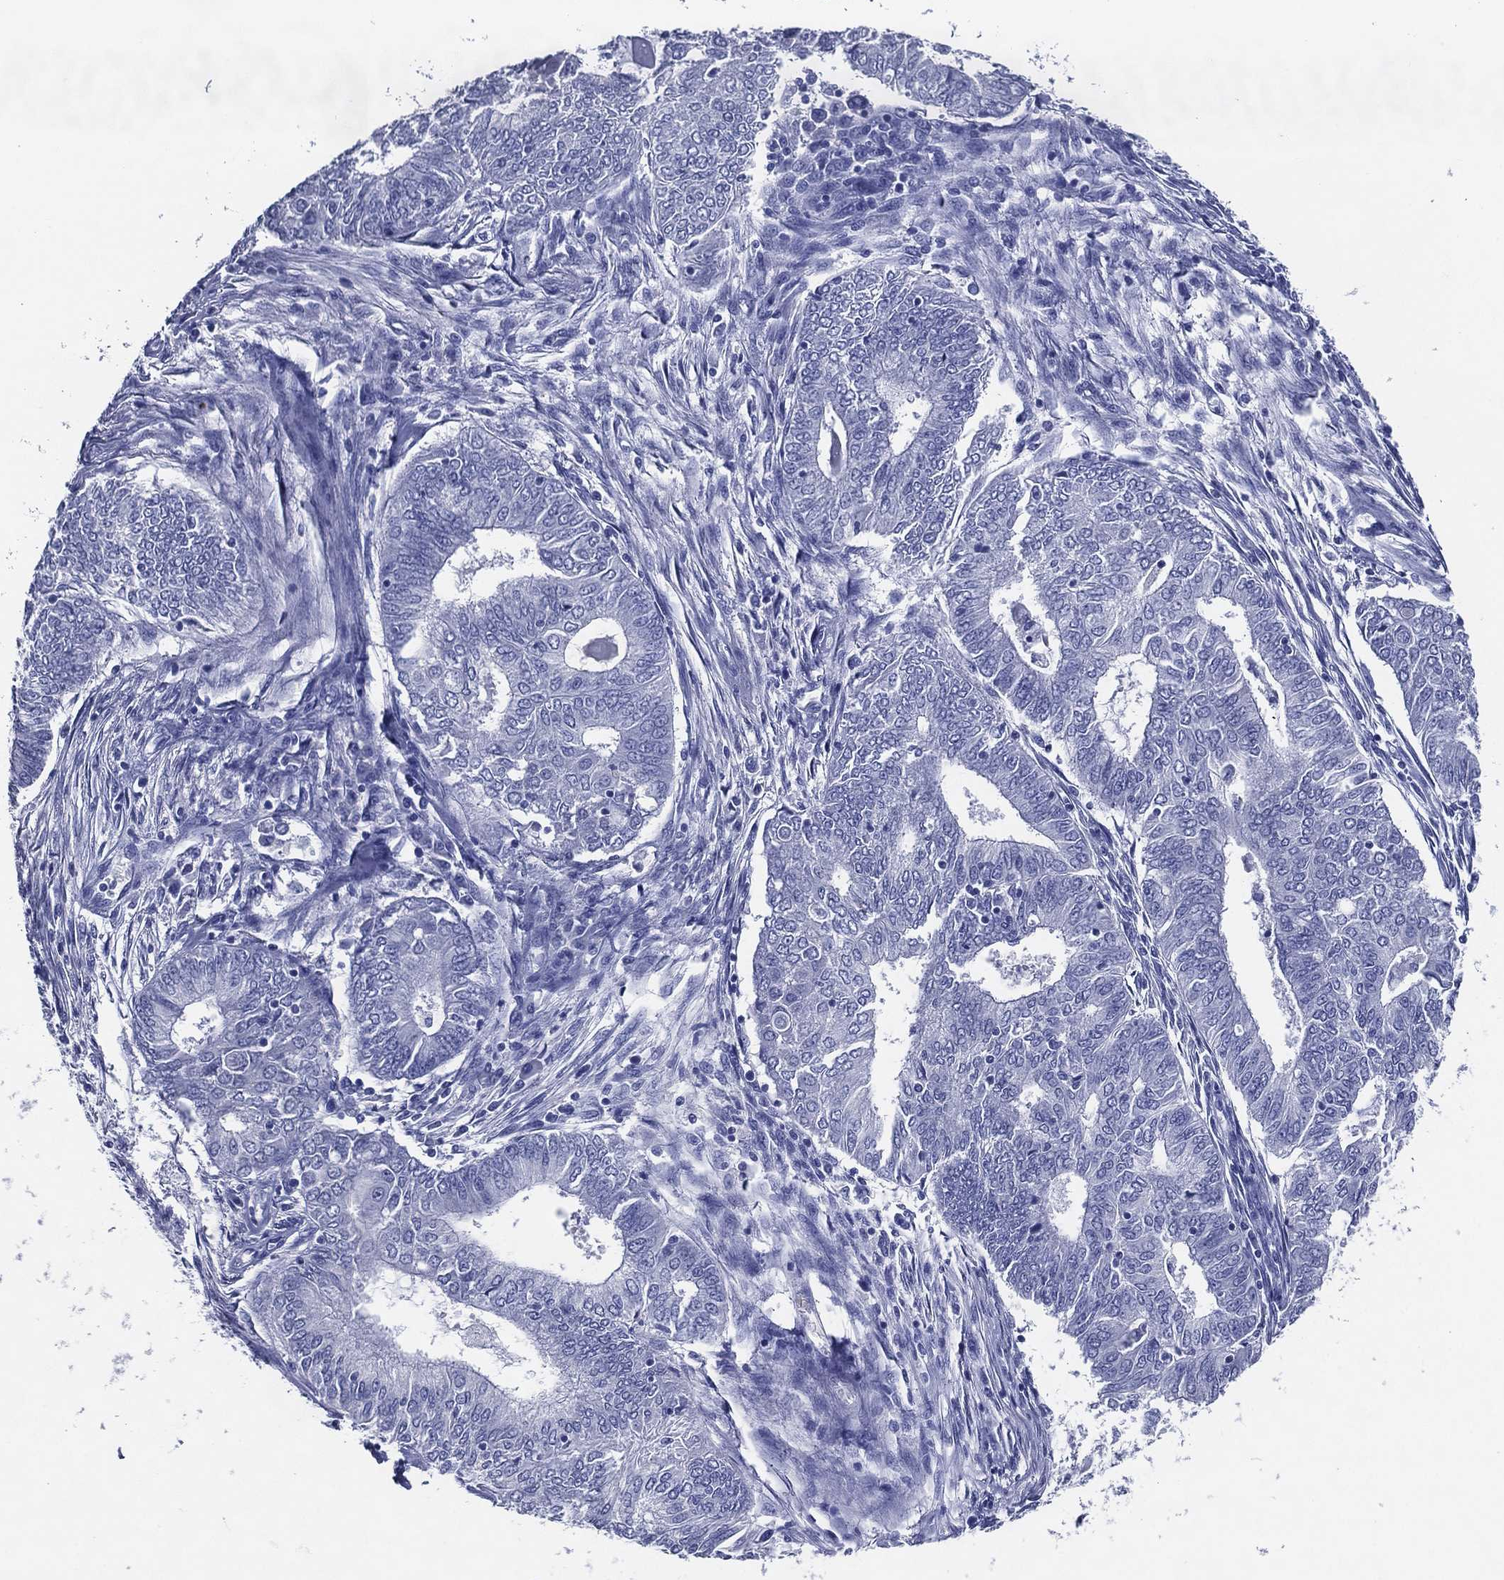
{"staining": {"intensity": "negative", "quantity": "none", "location": "none"}, "tissue": "endometrial cancer", "cell_type": "Tumor cells", "image_type": "cancer", "snomed": [{"axis": "morphology", "description": "Adenocarcinoma, NOS"}, {"axis": "topography", "description": "Endometrium"}], "caption": "Tumor cells show no significant expression in adenocarcinoma (endometrial).", "gene": "ACE2", "patient": {"sex": "female", "age": 62}}